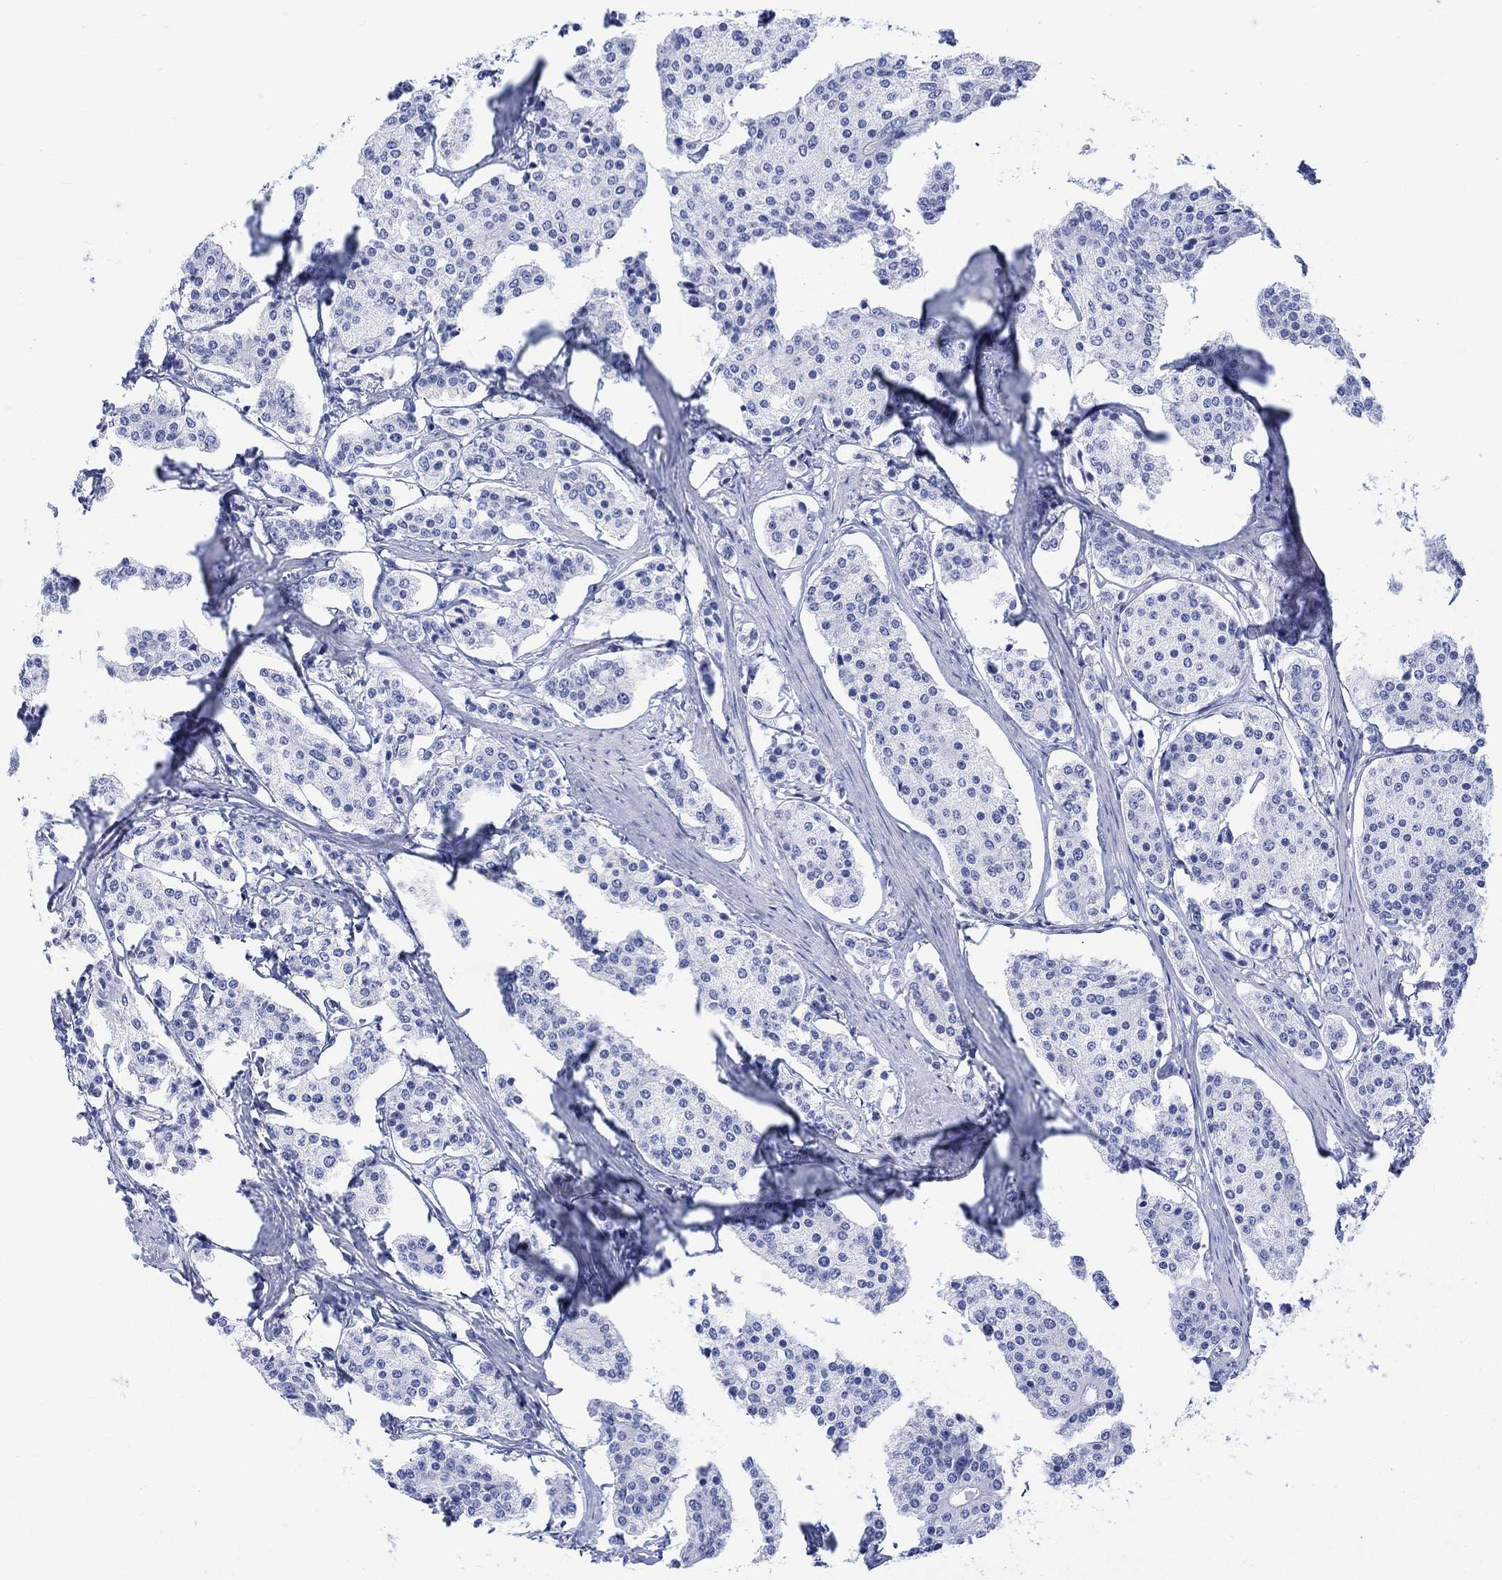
{"staining": {"intensity": "negative", "quantity": "none", "location": "none"}, "tissue": "carcinoid", "cell_type": "Tumor cells", "image_type": "cancer", "snomed": [{"axis": "morphology", "description": "Carcinoid, malignant, NOS"}, {"axis": "topography", "description": "Small intestine"}], "caption": "A micrograph of human carcinoid (malignant) is negative for staining in tumor cells. The staining was performed using DAB (3,3'-diaminobenzidine) to visualize the protein expression in brown, while the nuclei were stained in blue with hematoxylin (Magnification: 20x).", "gene": "CELF4", "patient": {"sex": "female", "age": 65}}